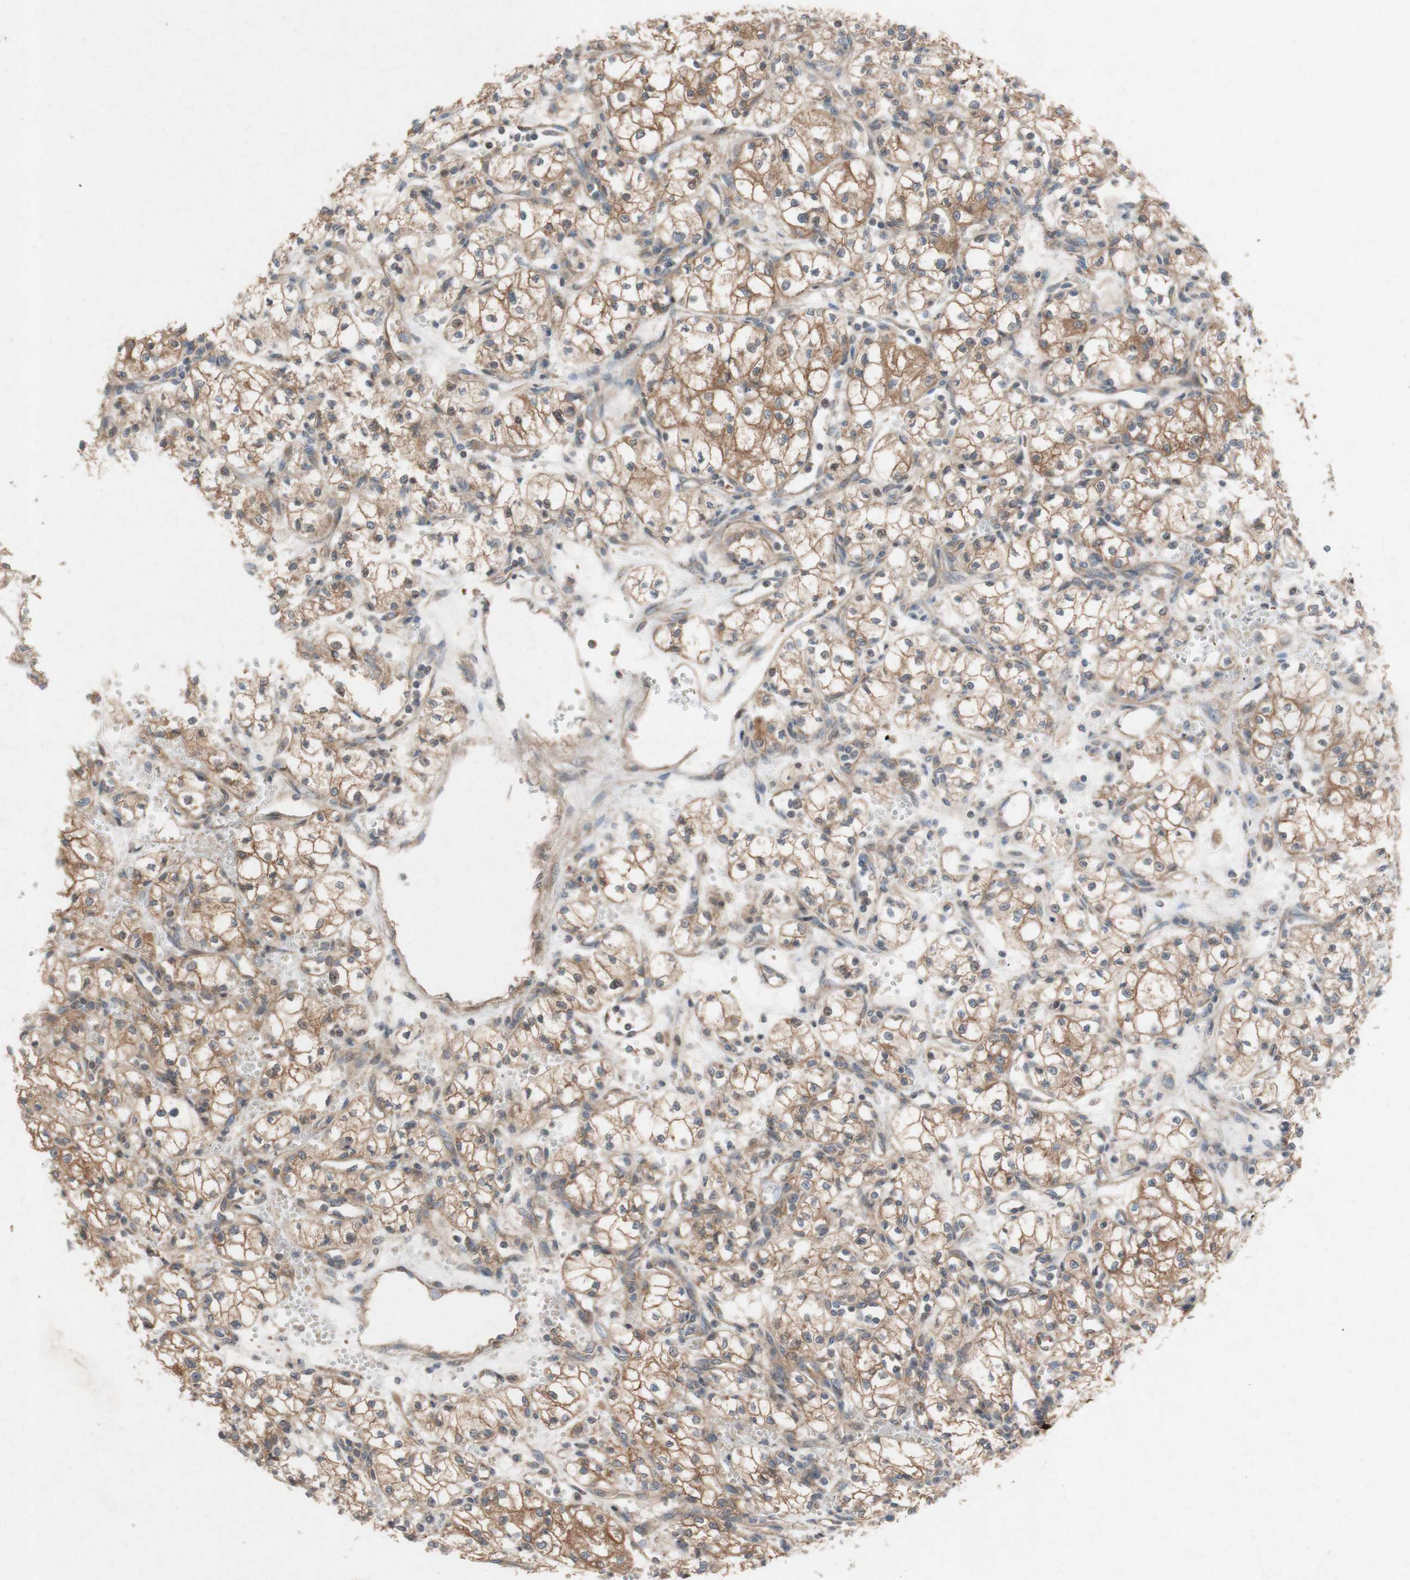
{"staining": {"intensity": "moderate", "quantity": ">75%", "location": "cytoplasmic/membranous"}, "tissue": "renal cancer", "cell_type": "Tumor cells", "image_type": "cancer", "snomed": [{"axis": "morphology", "description": "Normal tissue, NOS"}, {"axis": "morphology", "description": "Adenocarcinoma, NOS"}, {"axis": "topography", "description": "Kidney"}], "caption": "IHC of renal adenocarcinoma exhibits medium levels of moderate cytoplasmic/membranous expression in about >75% of tumor cells.", "gene": "TST", "patient": {"sex": "male", "age": 59}}